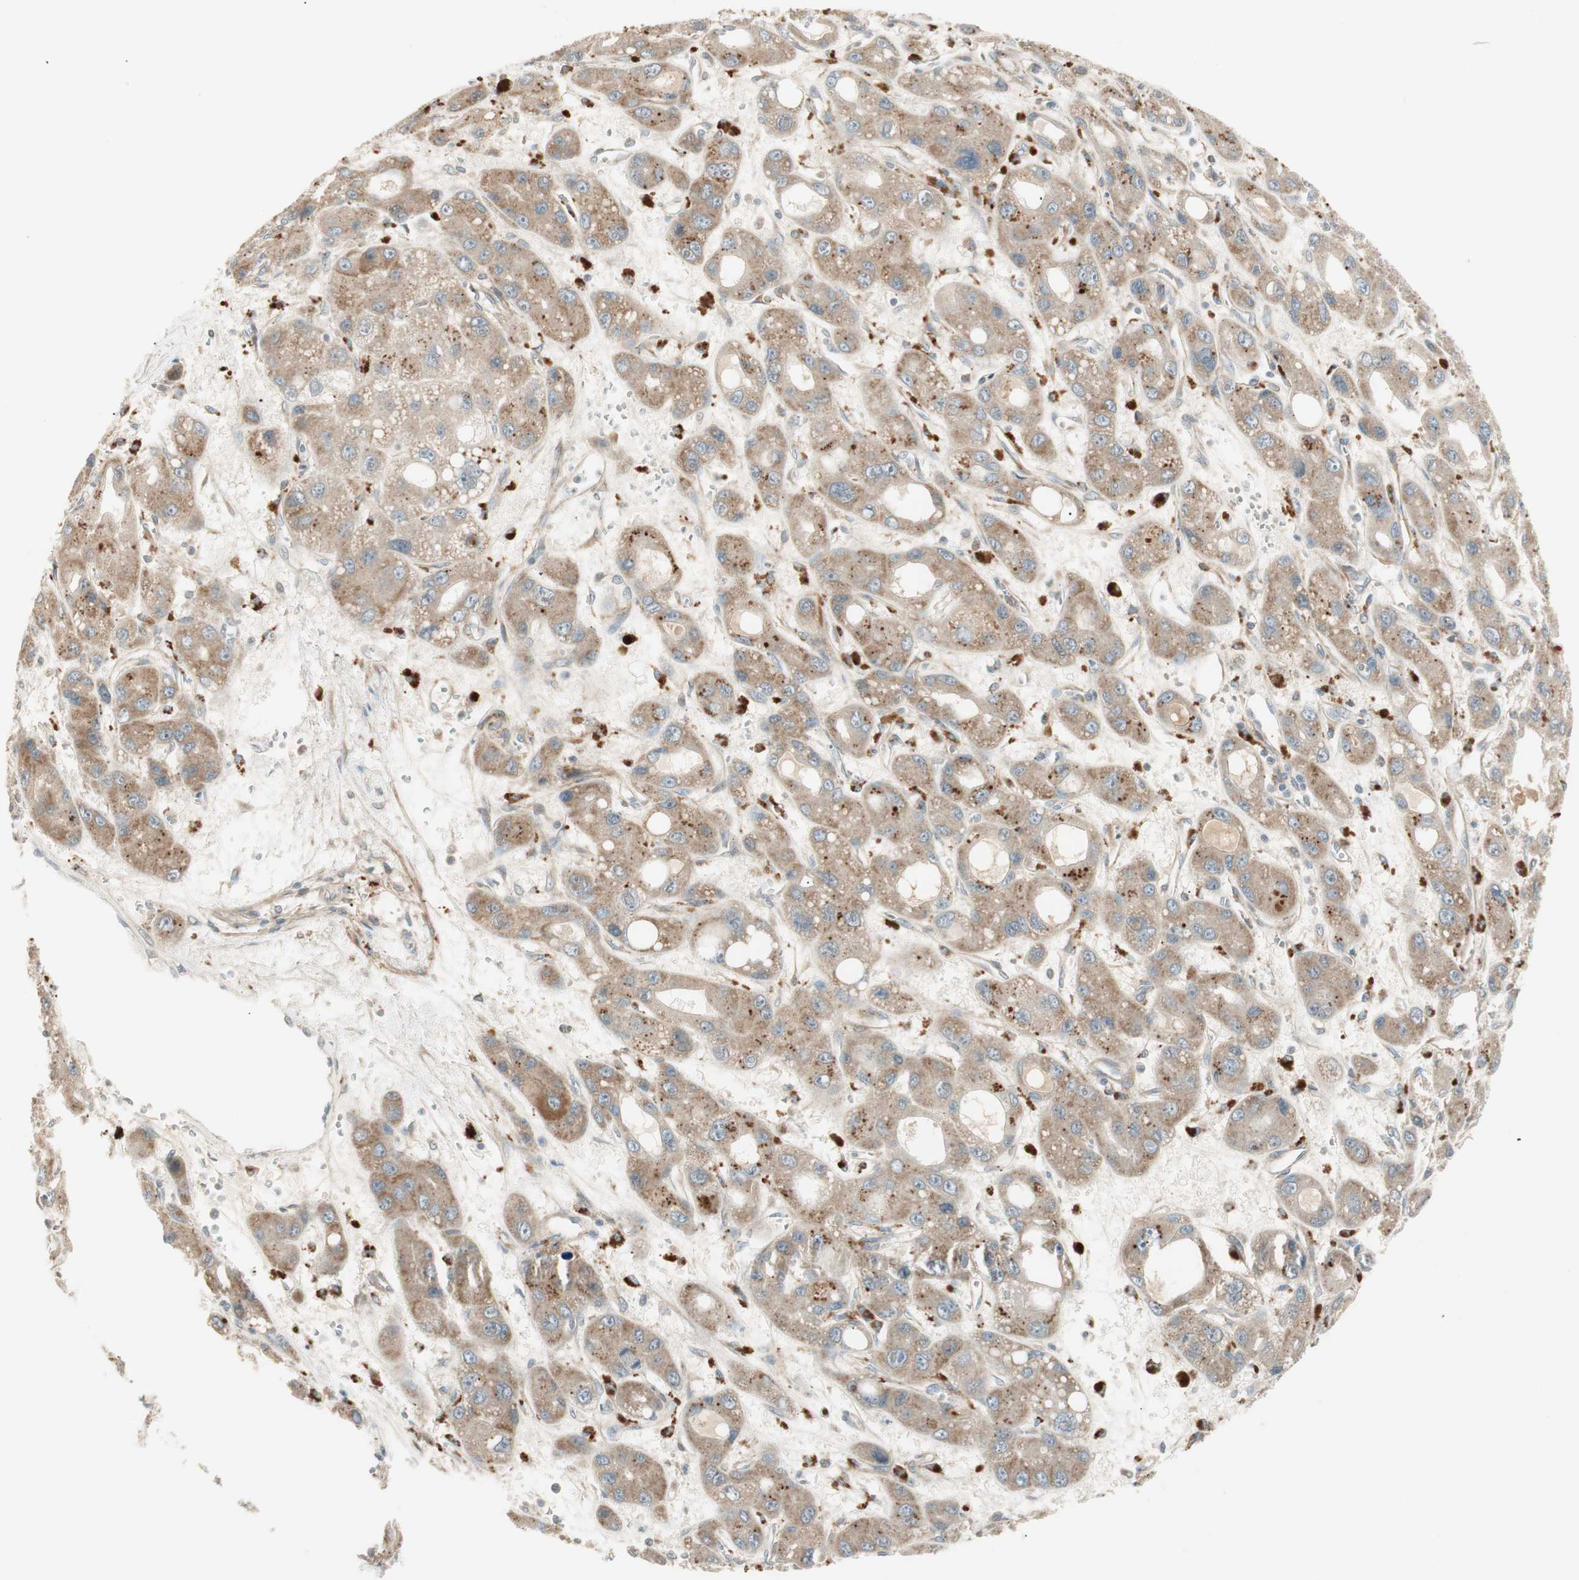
{"staining": {"intensity": "weak", "quantity": ">75%", "location": "cytoplasmic/membranous"}, "tissue": "liver cancer", "cell_type": "Tumor cells", "image_type": "cancer", "snomed": [{"axis": "morphology", "description": "Carcinoma, Hepatocellular, NOS"}, {"axis": "topography", "description": "Liver"}], "caption": "Liver cancer was stained to show a protein in brown. There is low levels of weak cytoplasmic/membranous expression in approximately >75% of tumor cells. The protein of interest is shown in brown color, while the nuclei are stained blue.", "gene": "SFRP1", "patient": {"sex": "male", "age": 55}}